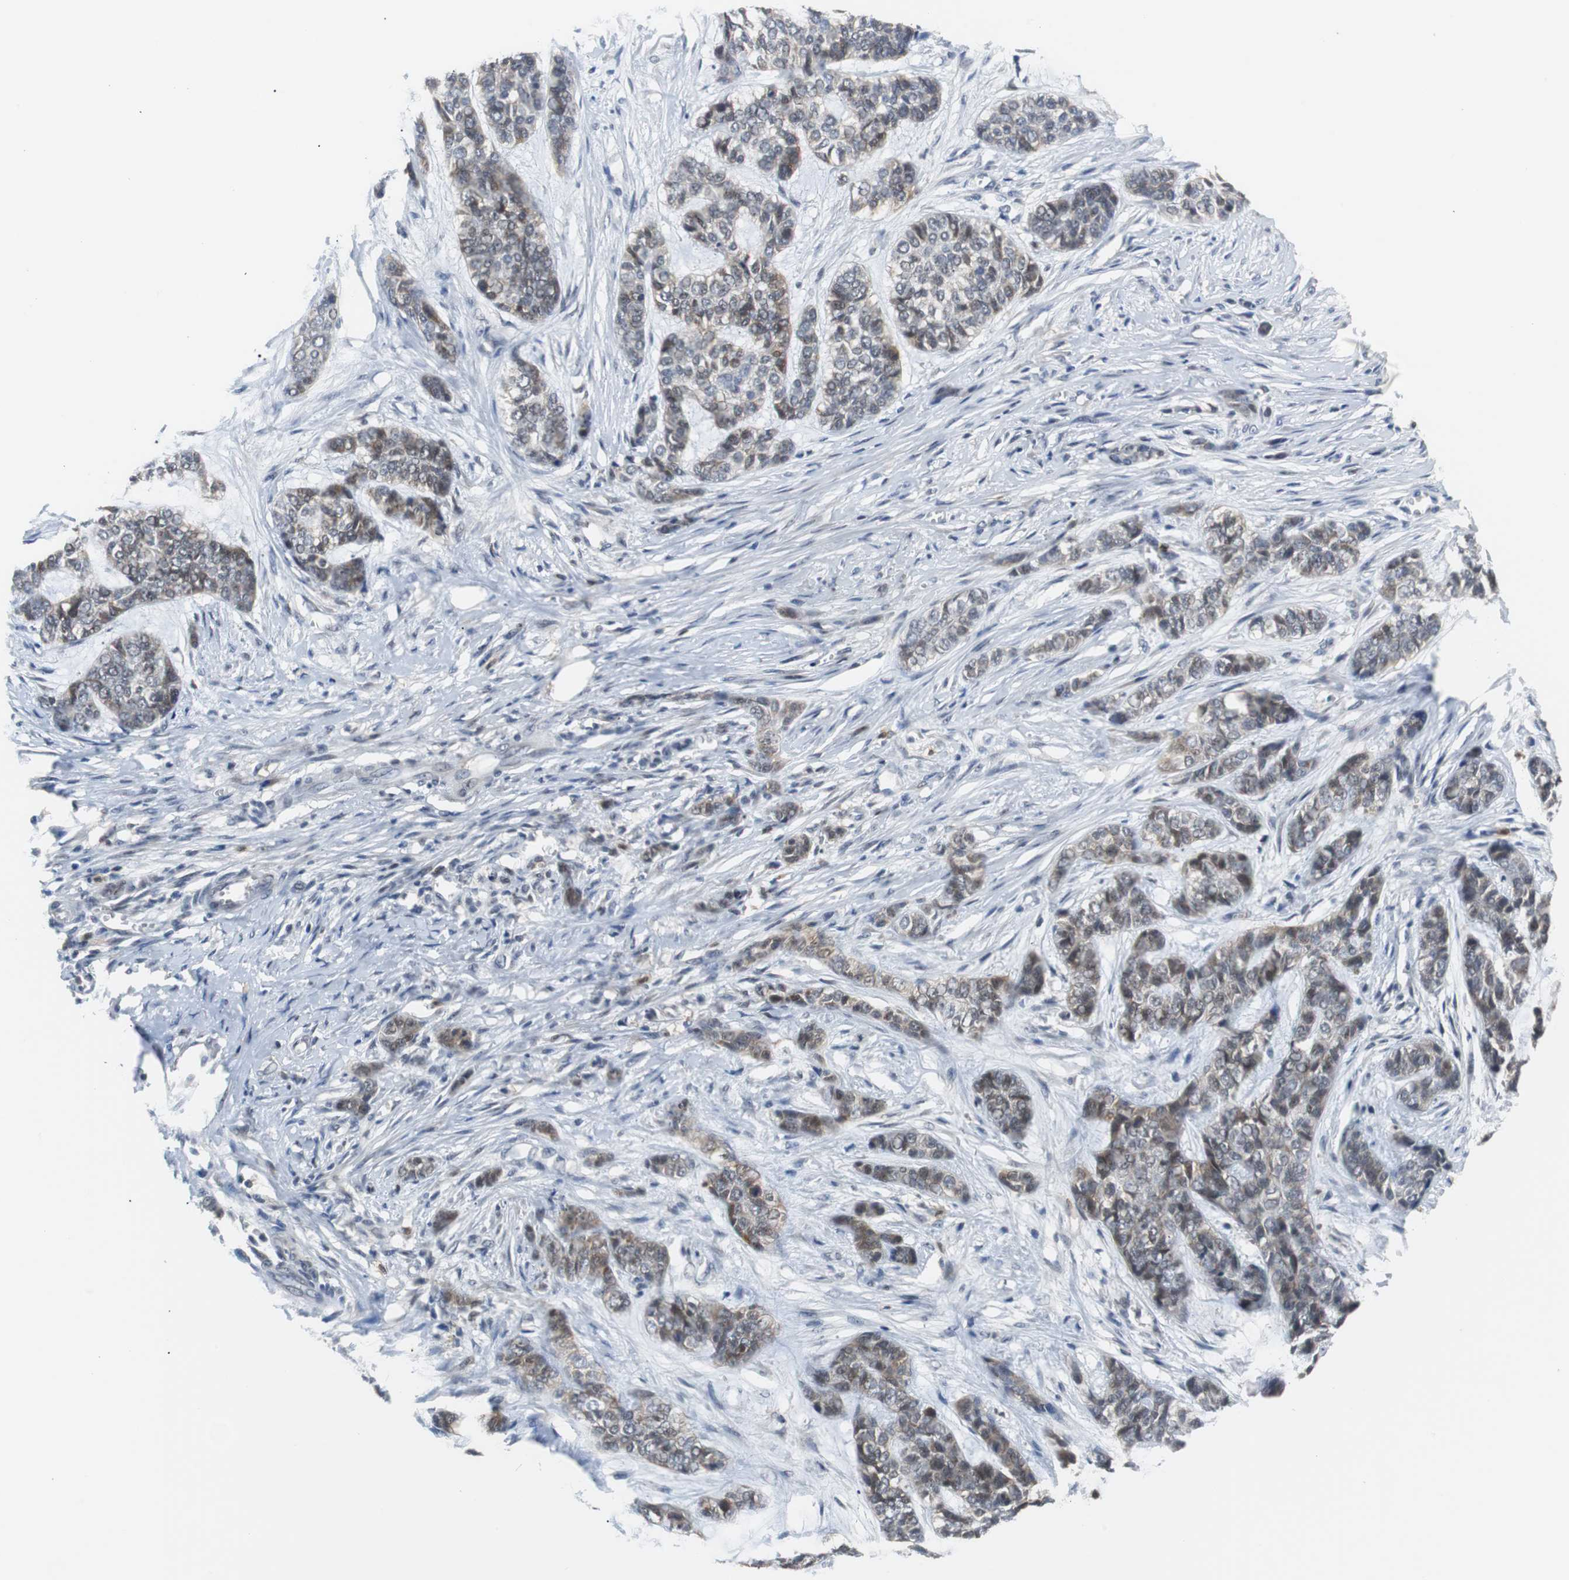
{"staining": {"intensity": "moderate", "quantity": "25%-75%", "location": "cytoplasmic/membranous"}, "tissue": "skin cancer", "cell_type": "Tumor cells", "image_type": "cancer", "snomed": [{"axis": "morphology", "description": "Basal cell carcinoma"}, {"axis": "topography", "description": "Skin"}], "caption": "Immunohistochemical staining of skin cancer (basal cell carcinoma) shows medium levels of moderate cytoplasmic/membranous positivity in approximately 25%-75% of tumor cells. (Brightfield microscopy of DAB IHC at high magnification).", "gene": "SIRT1", "patient": {"sex": "female", "age": 64}}